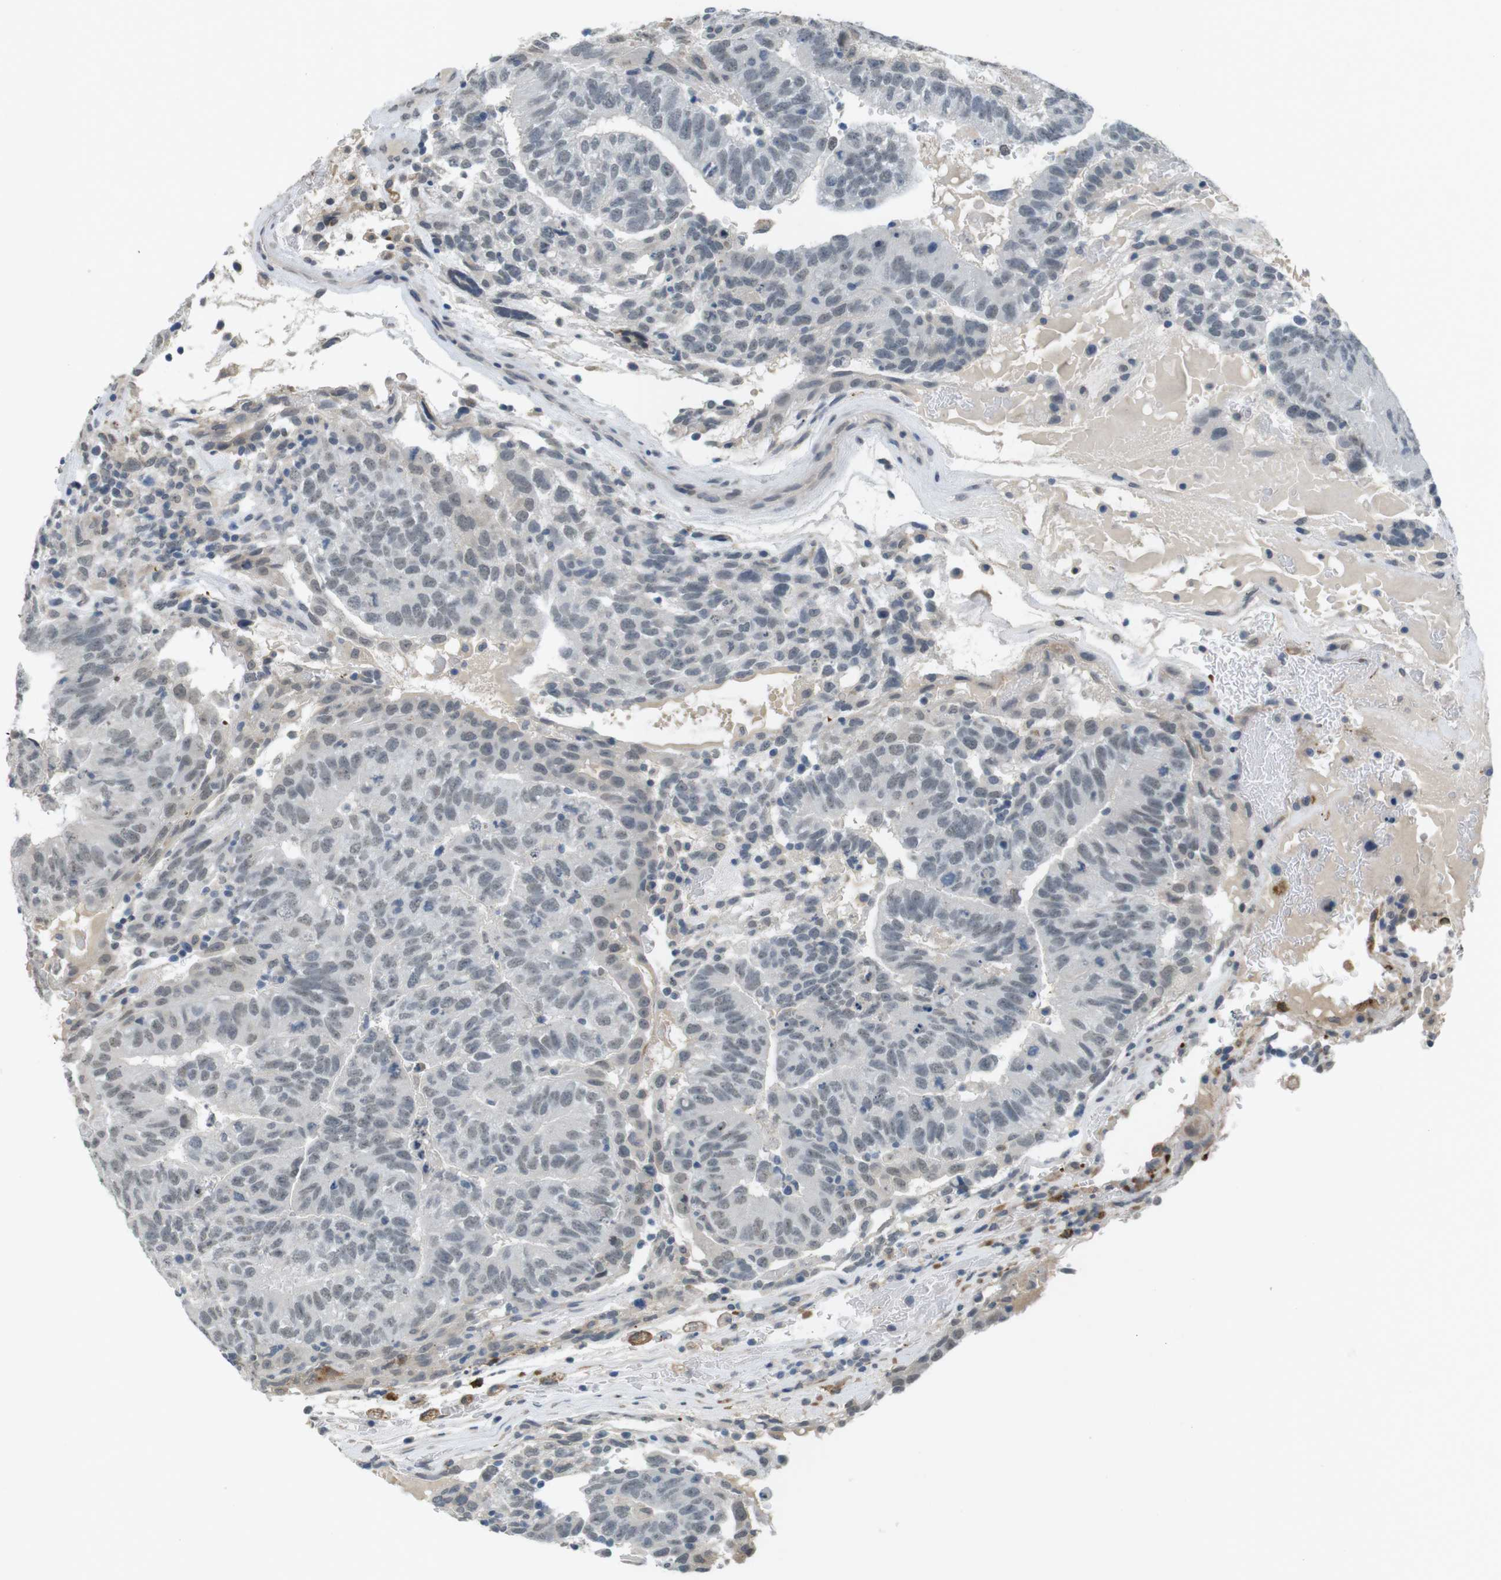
{"staining": {"intensity": "negative", "quantity": "none", "location": "none"}, "tissue": "testis cancer", "cell_type": "Tumor cells", "image_type": "cancer", "snomed": [{"axis": "morphology", "description": "Seminoma, NOS"}, {"axis": "morphology", "description": "Carcinoma, Embryonal, NOS"}, {"axis": "topography", "description": "Testis"}], "caption": "Immunohistochemistry histopathology image of seminoma (testis) stained for a protein (brown), which displays no expression in tumor cells.", "gene": "FZD10", "patient": {"sex": "male", "age": 52}}